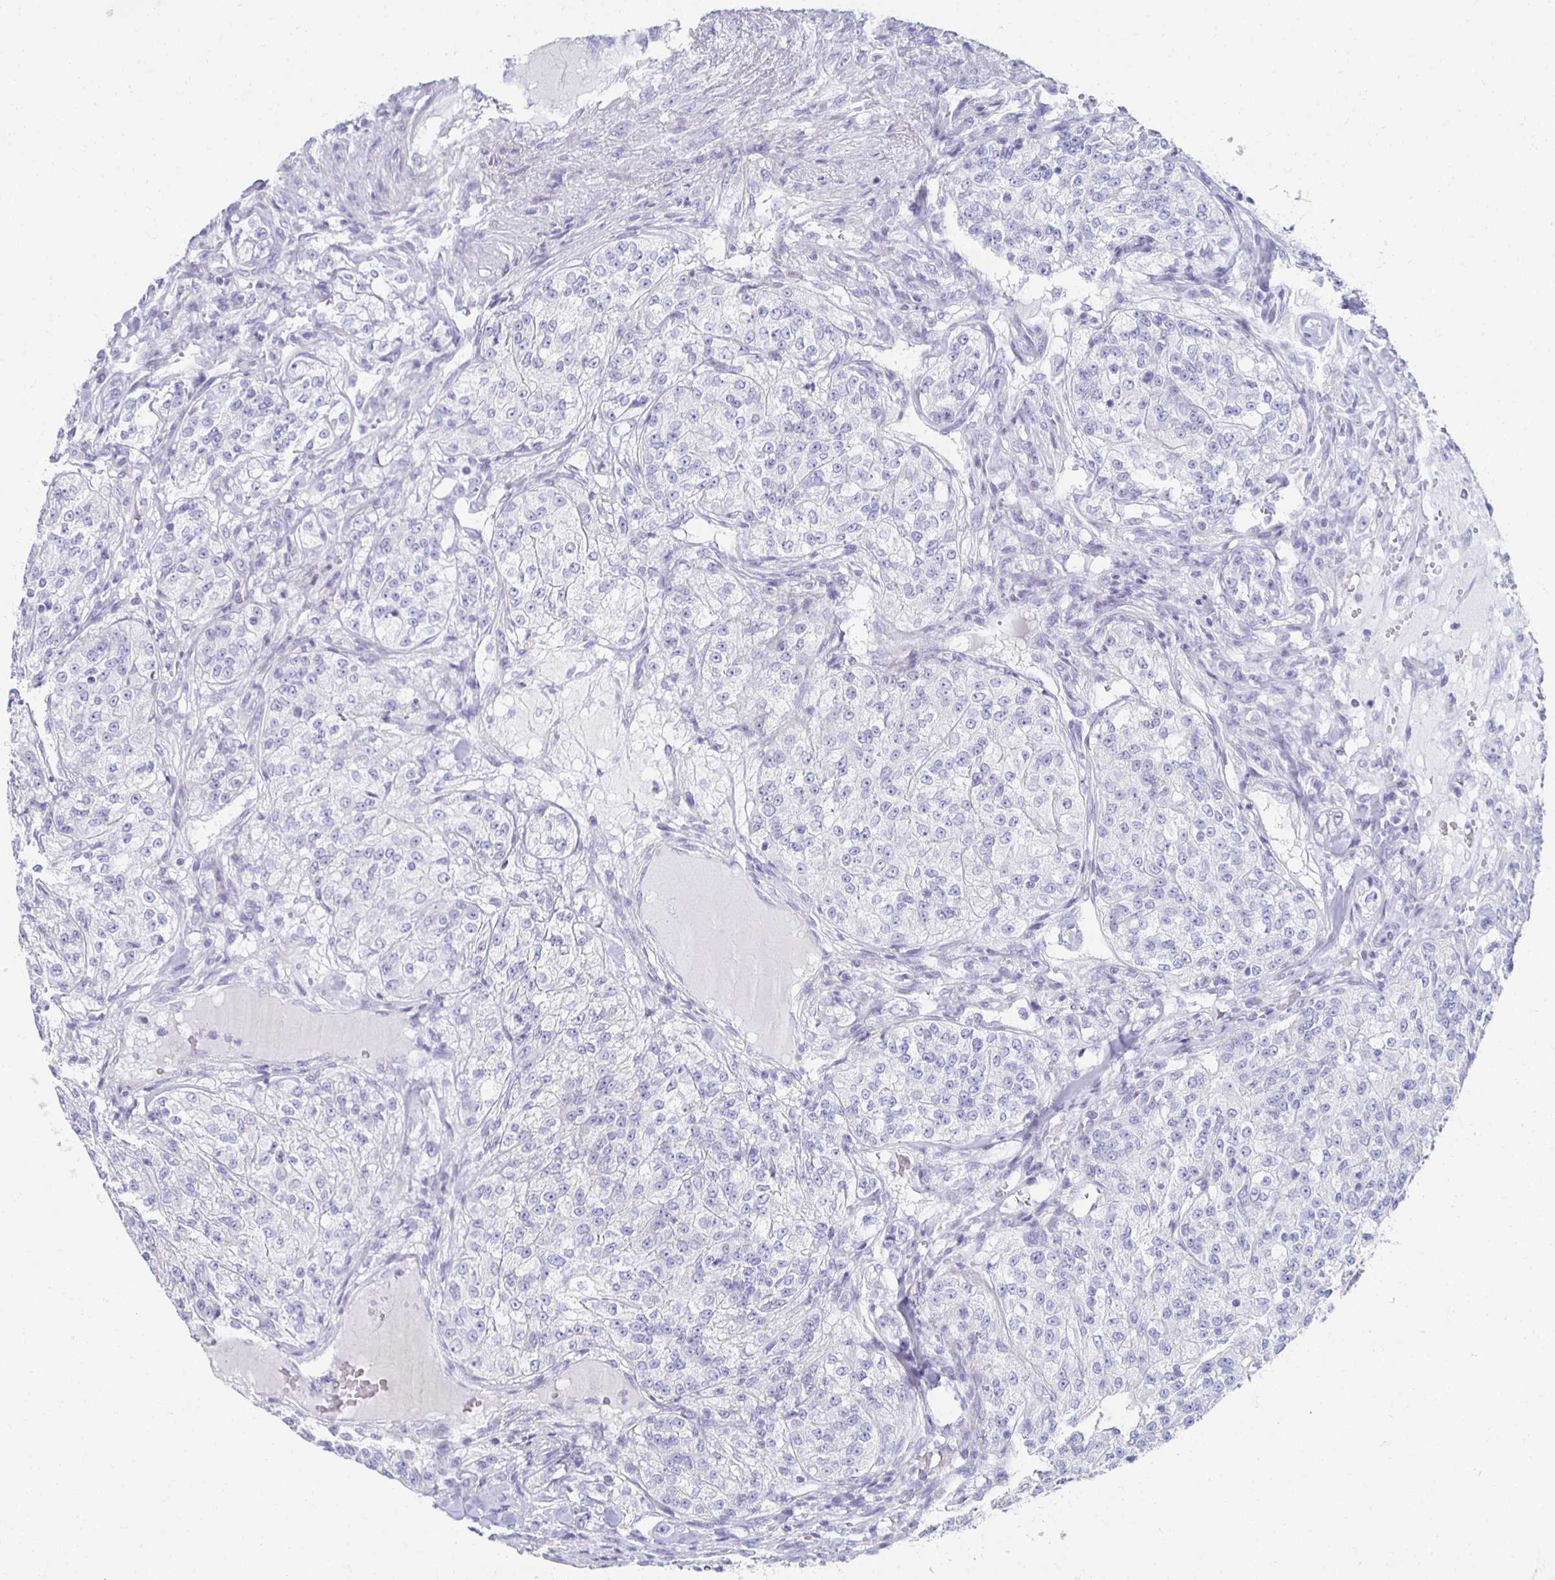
{"staining": {"intensity": "negative", "quantity": "none", "location": "none"}, "tissue": "renal cancer", "cell_type": "Tumor cells", "image_type": "cancer", "snomed": [{"axis": "morphology", "description": "Adenocarcinoma, NOS"}, {"axis": "topography", "description": "Kidney"}], "caption": "Histopathology image shows no protein positivity in tumor cells of renal cancer (adenocarcinoma) tissue.", "gene": "TEX44", "patient": {"sex": "female", "age": 63}}